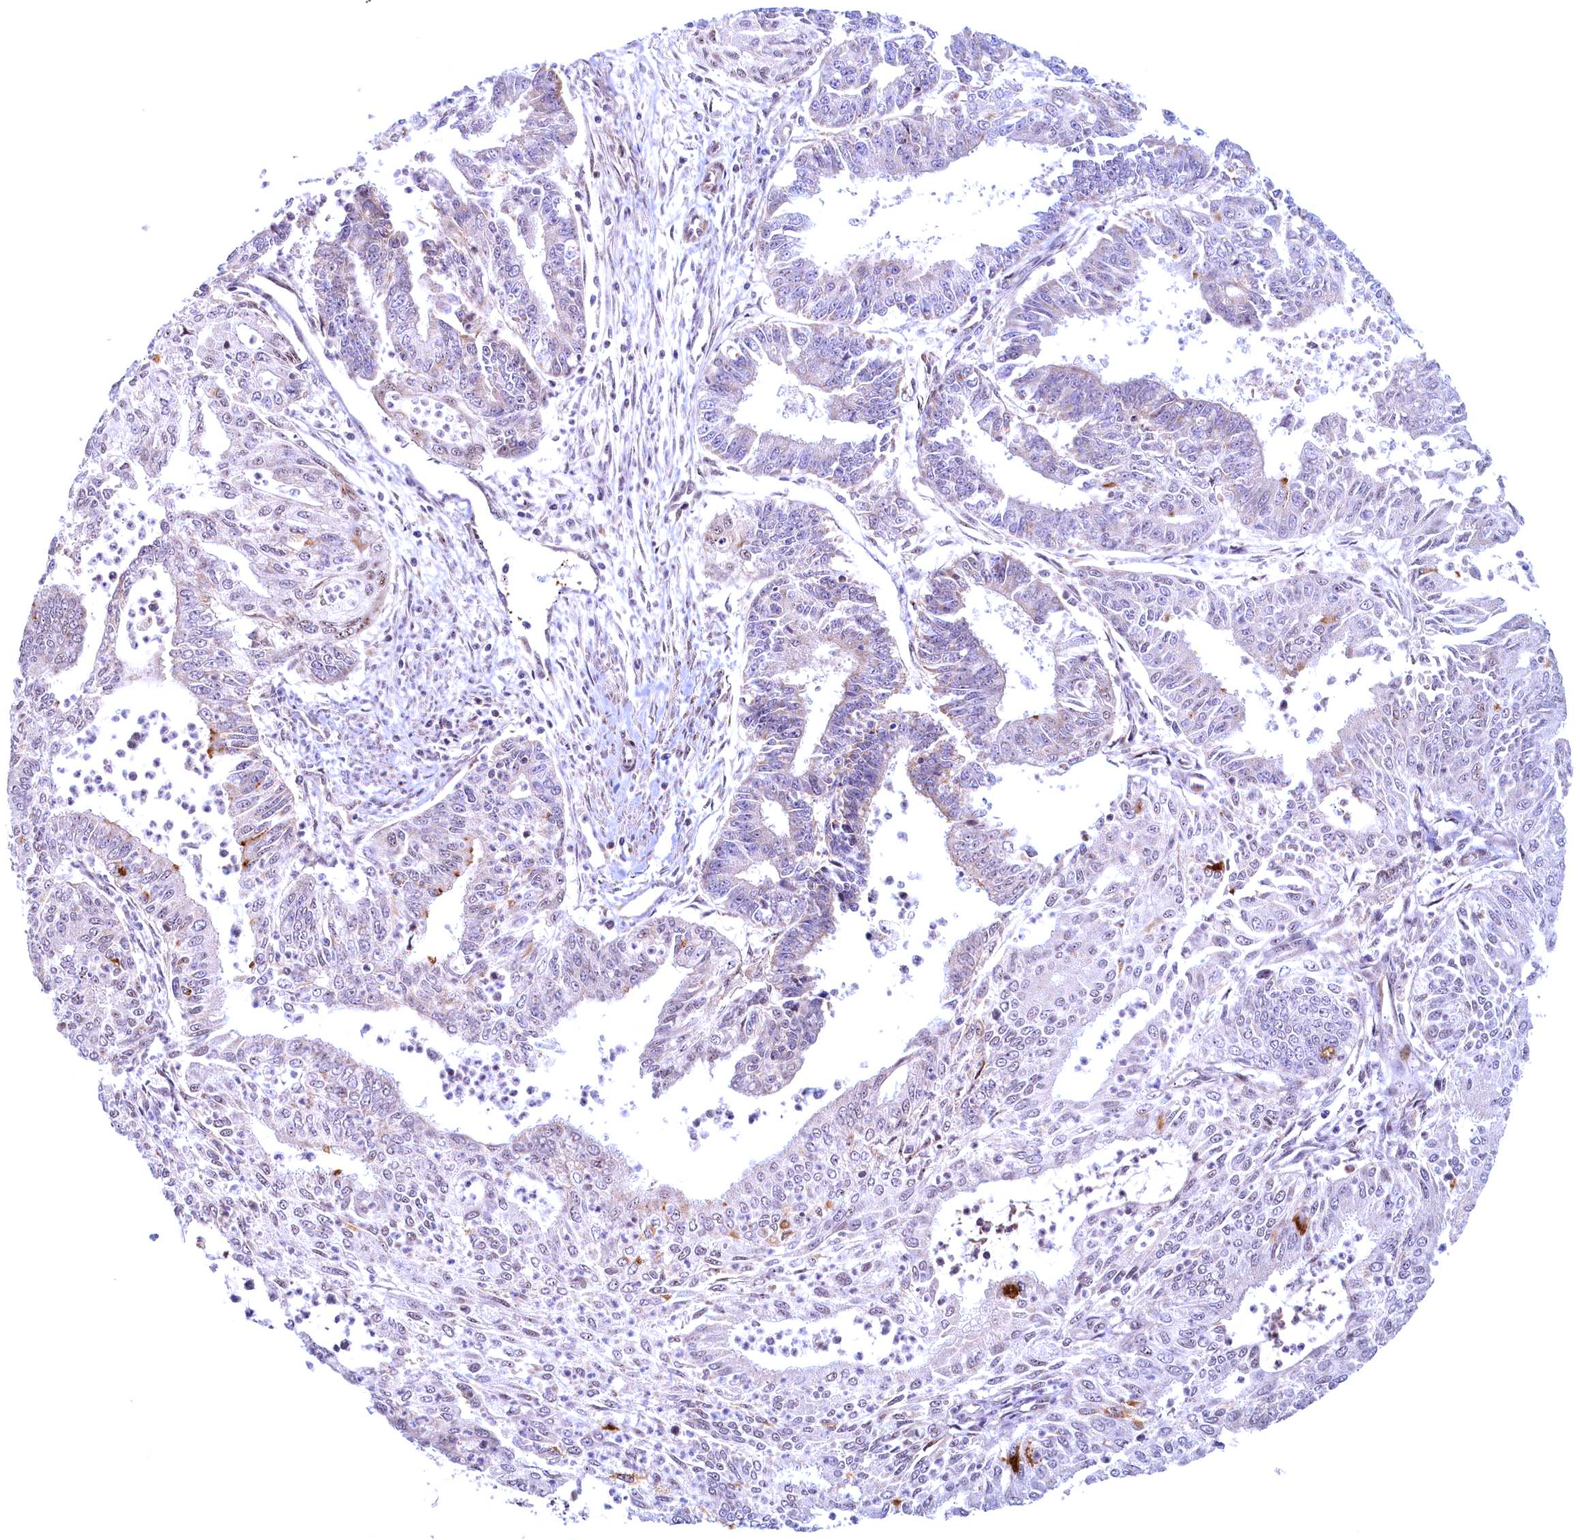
{"staining": {"intensity": "moderate", "quantity": "<25%", "location": "cytoplasmic/membranous"}, "tissue": "endometrial cancer", "cell_type": "Tumor cells", "image_type": "cancer", "snomed": [{"axis": "morphology", "description": "Adenocarcinoma, NOS"}, {"axis": "topography", "description": "Endometrium"}], "caption": "Moderate cytoplasmic/membranous expression for a protein is appreciated in about <25% of tumor cells of adenocarcinoma (endometrial) using IHC.", "gene": "PLA2G10", "patient": {"sex": "female", "age": 73}}